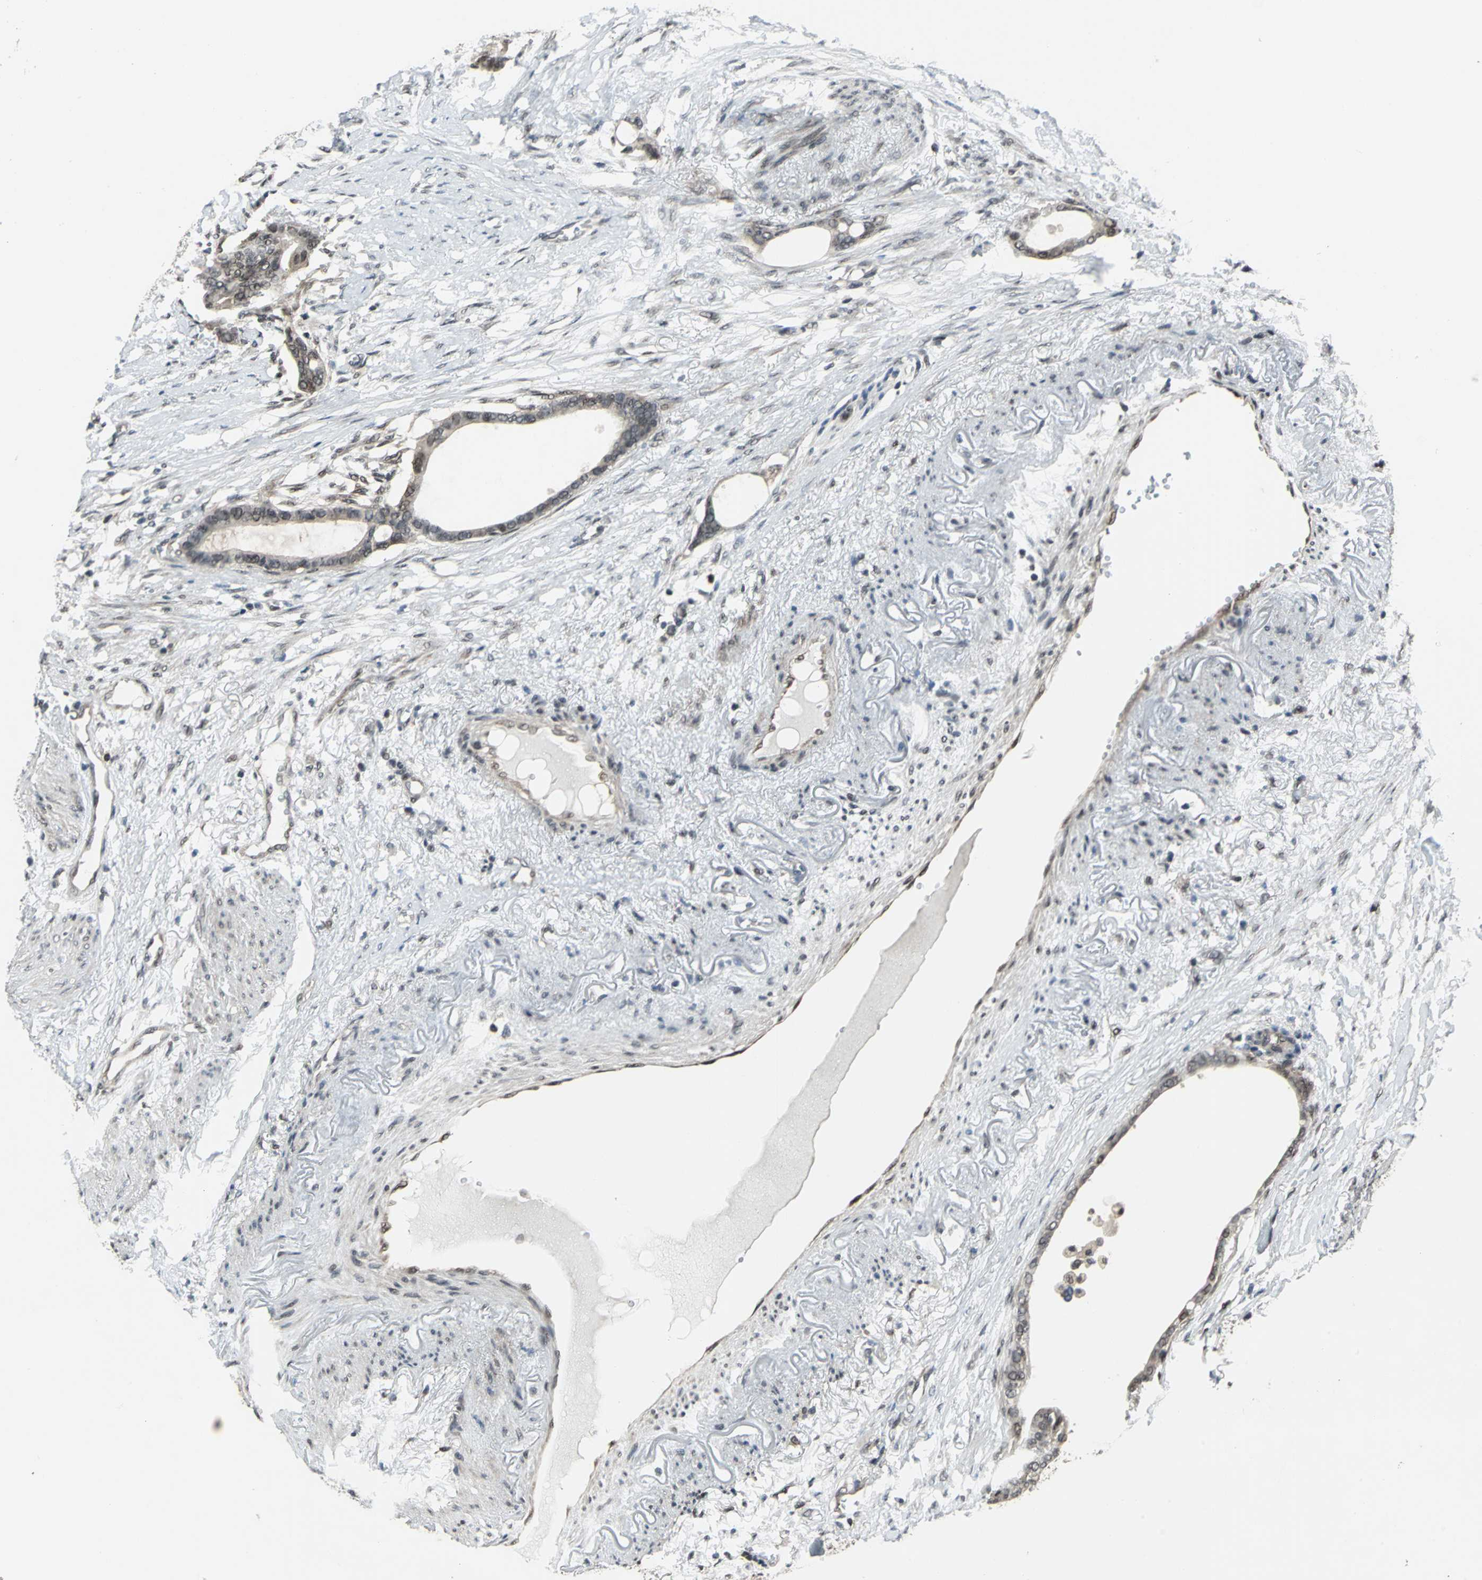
{"staining": {"intensity": "weak", "quantity": ">75%", "location": "cytoplasmic/membranous,nuclear"}, "tissue": "stomach cancer", "cell_type": "Tumor cells", "image_type": "cancer", "snomed": [{"axis": "morphology", "description": "Adenocarcinoma, NOS"}, {"axis": "topography", "description": "Stomach"}], "caption": "Stomach cancer stained with IHC displays weak cytoplasmic/membranous and nuclear staining in approximately >75% of tumor cells. (DAB (3,3'-diaminobenzidine) IHC with brightfield microscopy, high magnification).", "gene": "COPS5", "patient": {"sex": "female", "age": 75}}